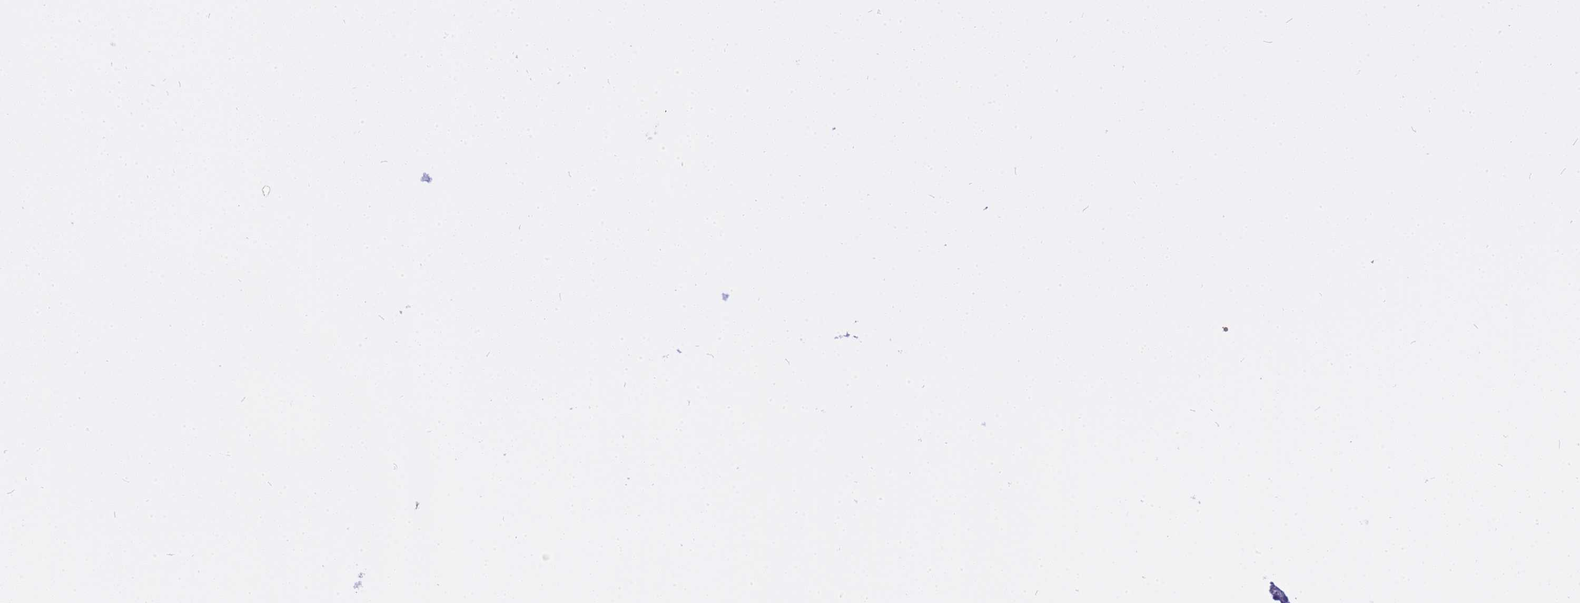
{"staining": {"intensity": "negative", "quantity": "none", "location": "none"}, "tissue": "urinary bladder", "cell_type": "Urothelial cells", "image_type": "normal", "snomed": [{"axis": "morphology", "description": "Normal tissue, NOS"}, {"axis": "topography", "description": "Urinary bladder"}], "caption": "IHC histopathology image of unremarkable urinary bladder: urinary bladder stained with DAB (3,3'-diaminobenzidine) shows no significant protein staining in urothelial cells.", "gene": "USP18", "patient": {"sex": "male", "age": 55}}